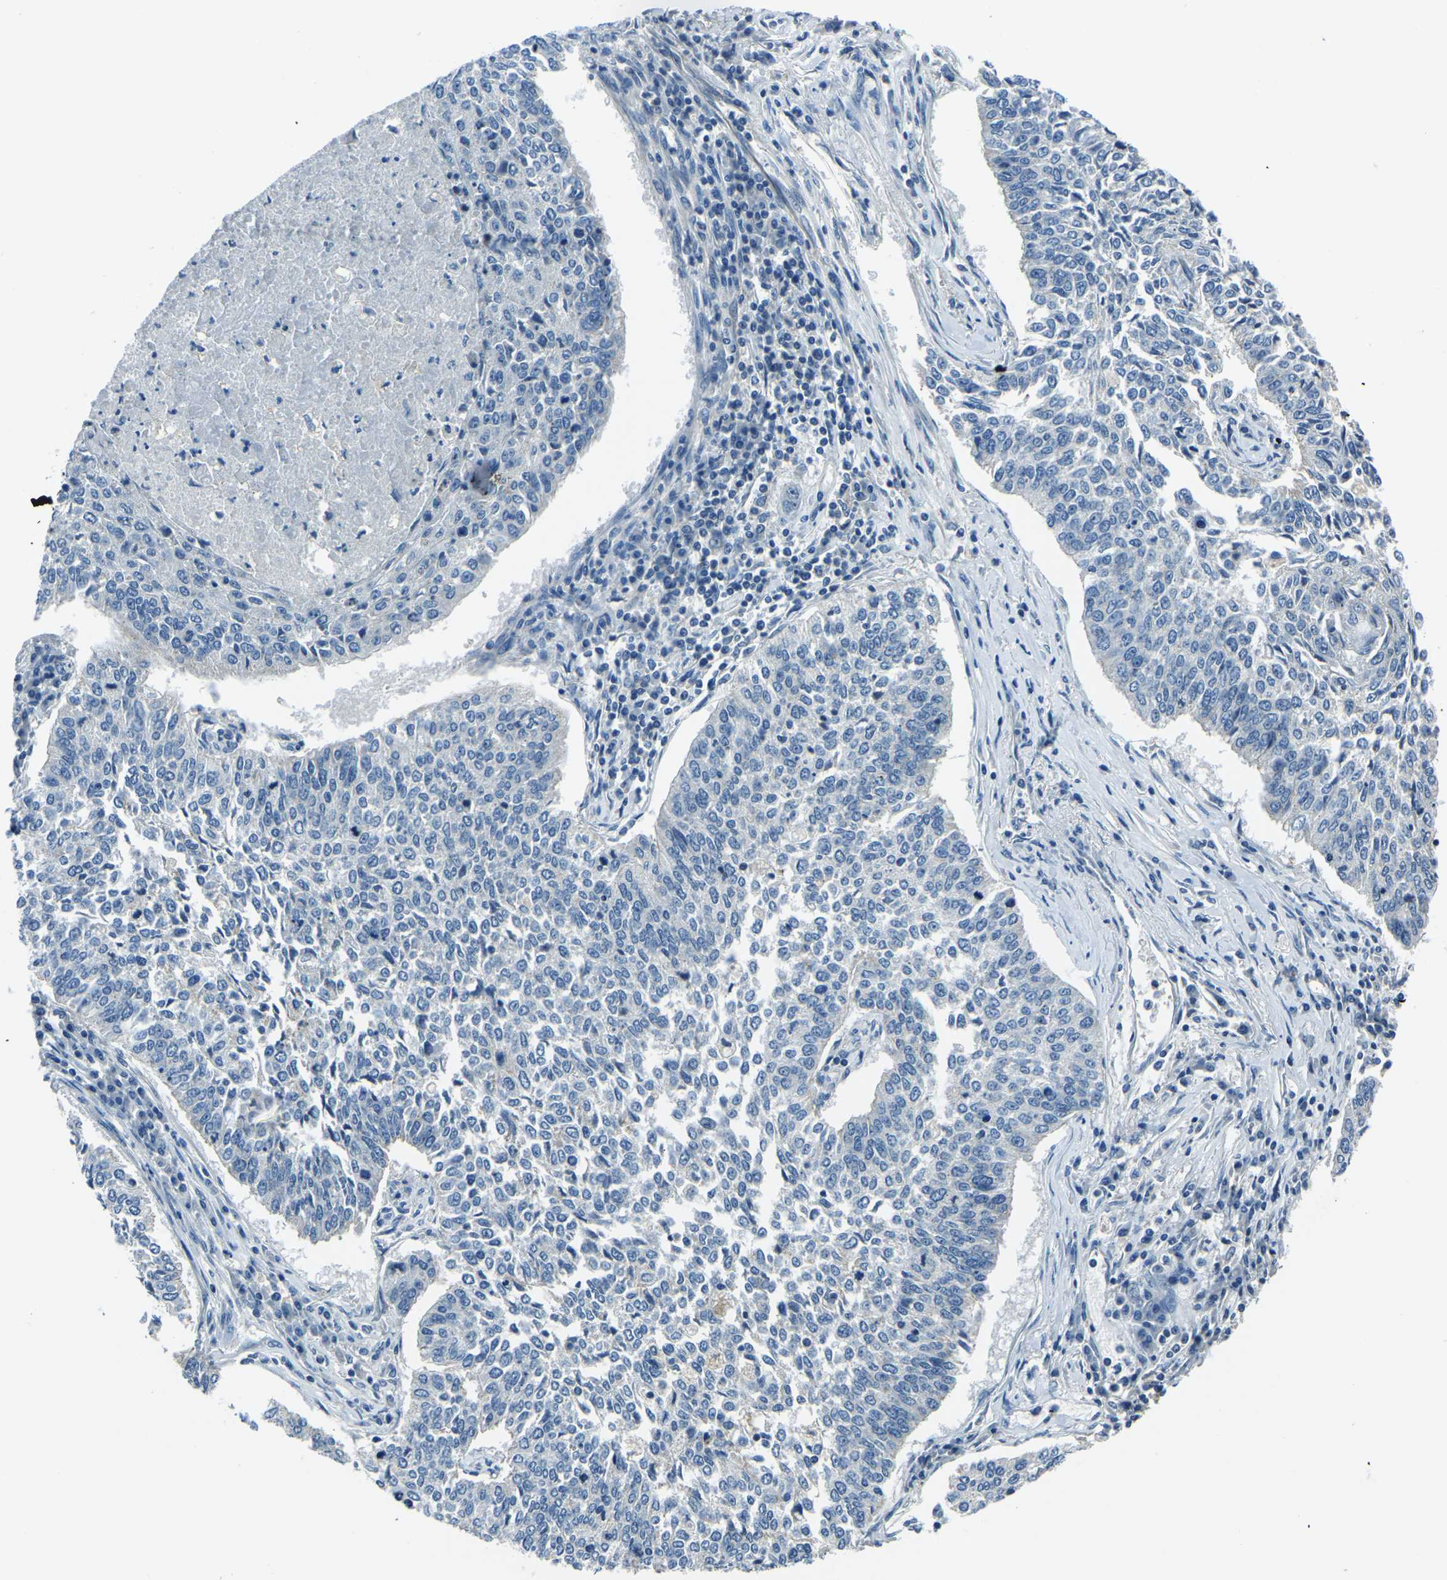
{"staining": {"intensity": "negative", "quantity": "none", "location": "none"}, "tissue": "lung cancer", "cell_type": "Tumor cells", "image_type": "cancer", "snomed": [{"axis": "morphology", "description": "Normal tissue, NOS"}, {"axis": "morphology", "description": "Squamous cell carcinoma, NOS"}, {"axis": "topography", "description": "Cartilage tissue"}, {"axis": "topography", "description": "Bronchus"}, {"axis": "topography", "description": "Lung"}], "caption": "This is a image of immunohistochemistry (IHC) staining of lung squamous cell carcinoma, which shows no expression in tumor cells. (Immunohistochemistry (ihc), brightfield microscopy, high magnification).", "gene": "RRP1", "patient": {"sex": "female", "age": 49}}